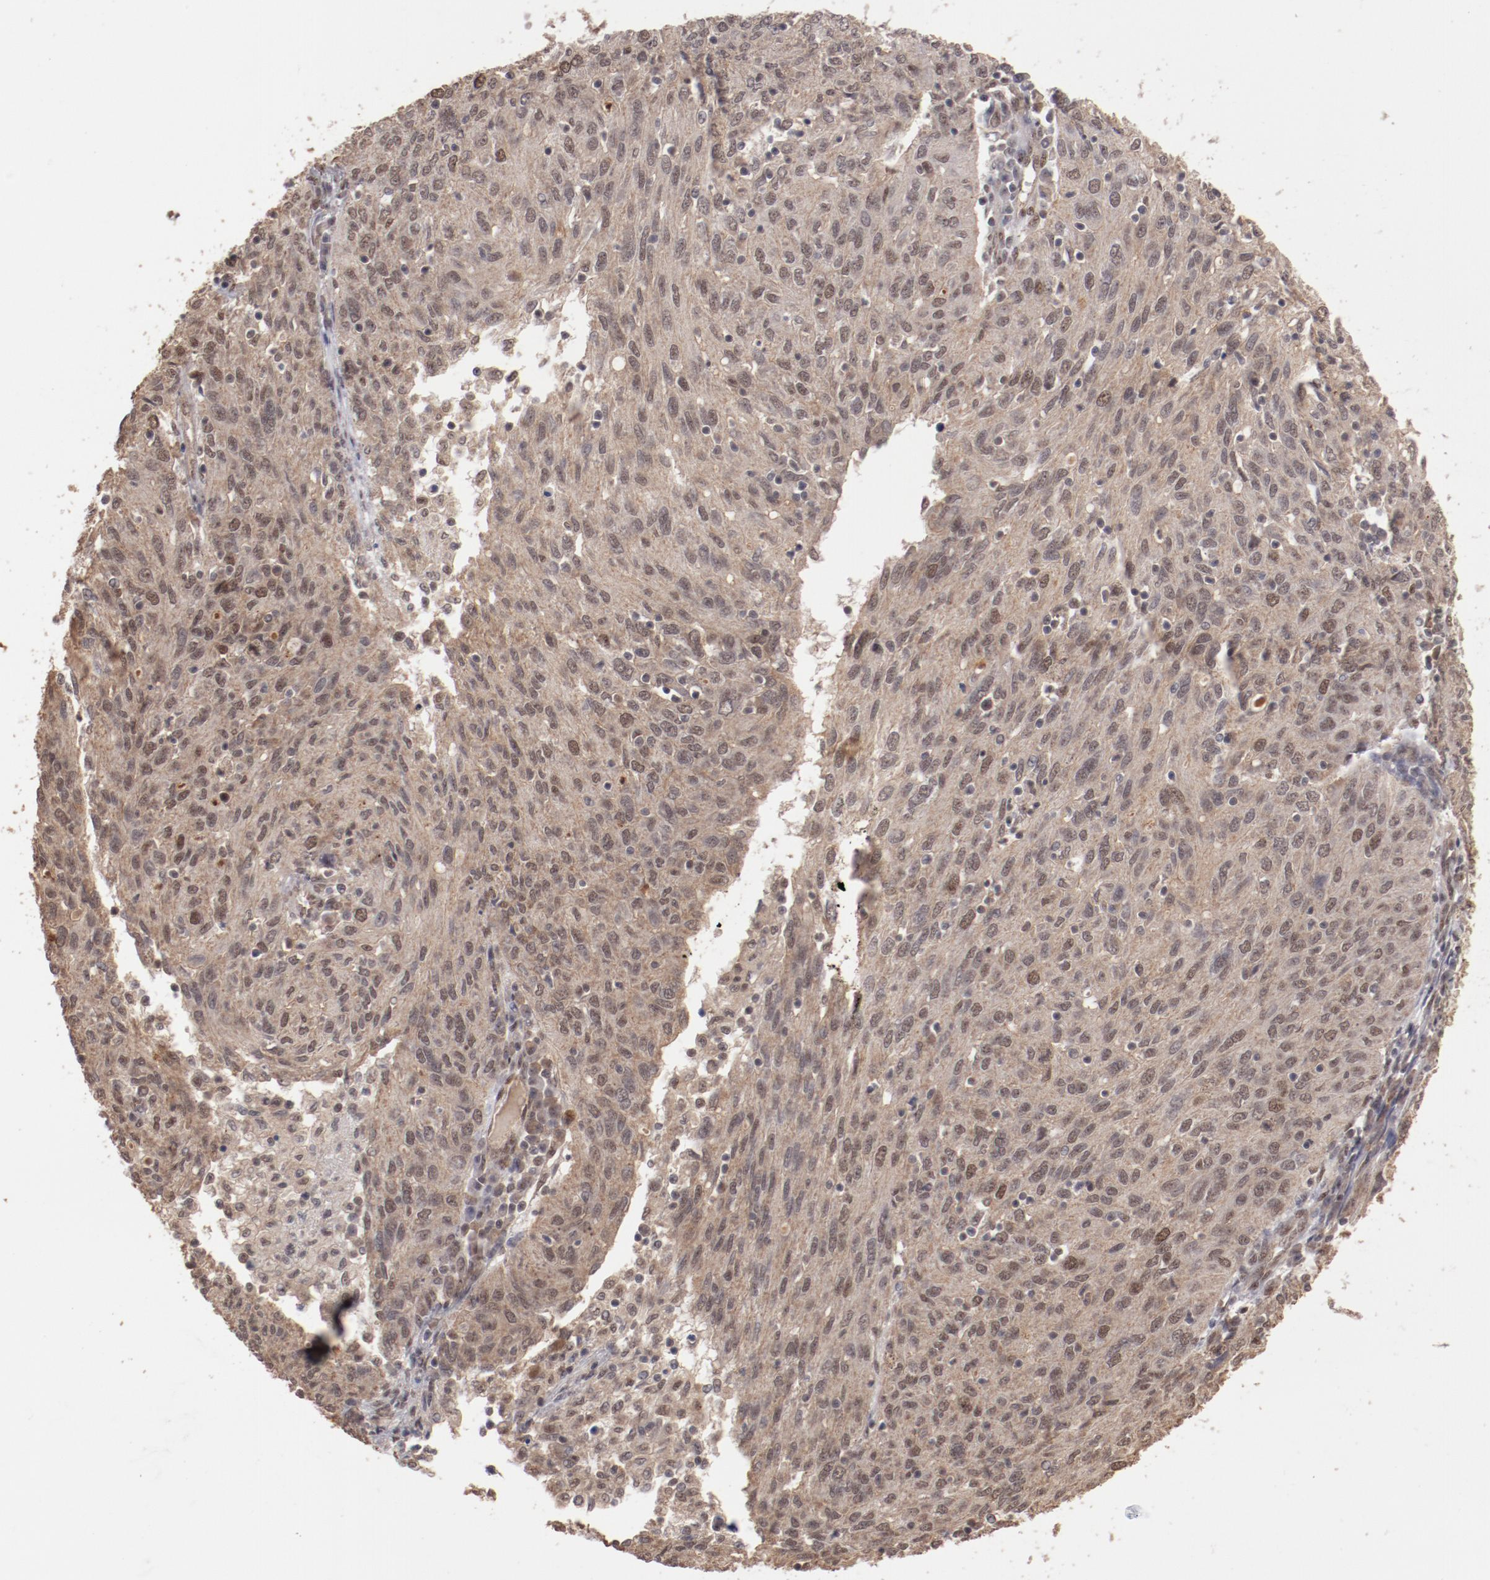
{"staining": {"intensity": "moderate", "quantity": ">75%", "location": "cytoplasmic/membranous,nuclear"}, "tissue": "ovarian cancer", "cell_type": "Tumor cells", "image_type": "cancer", "snomed": [{"axis": "morphology", "description": "Carcinoma, endometroid"}, {"axis": "topography", "description": "Ovary"}], "caption": "Human ovarian cancer stained with a brown dye demonstrates moderate cytoplasmic/membranous and nuclear positive positivity in about >75% of tumor cells.", "gene": "CLOCK", "patient": {"sex": "female", "age": 50}}